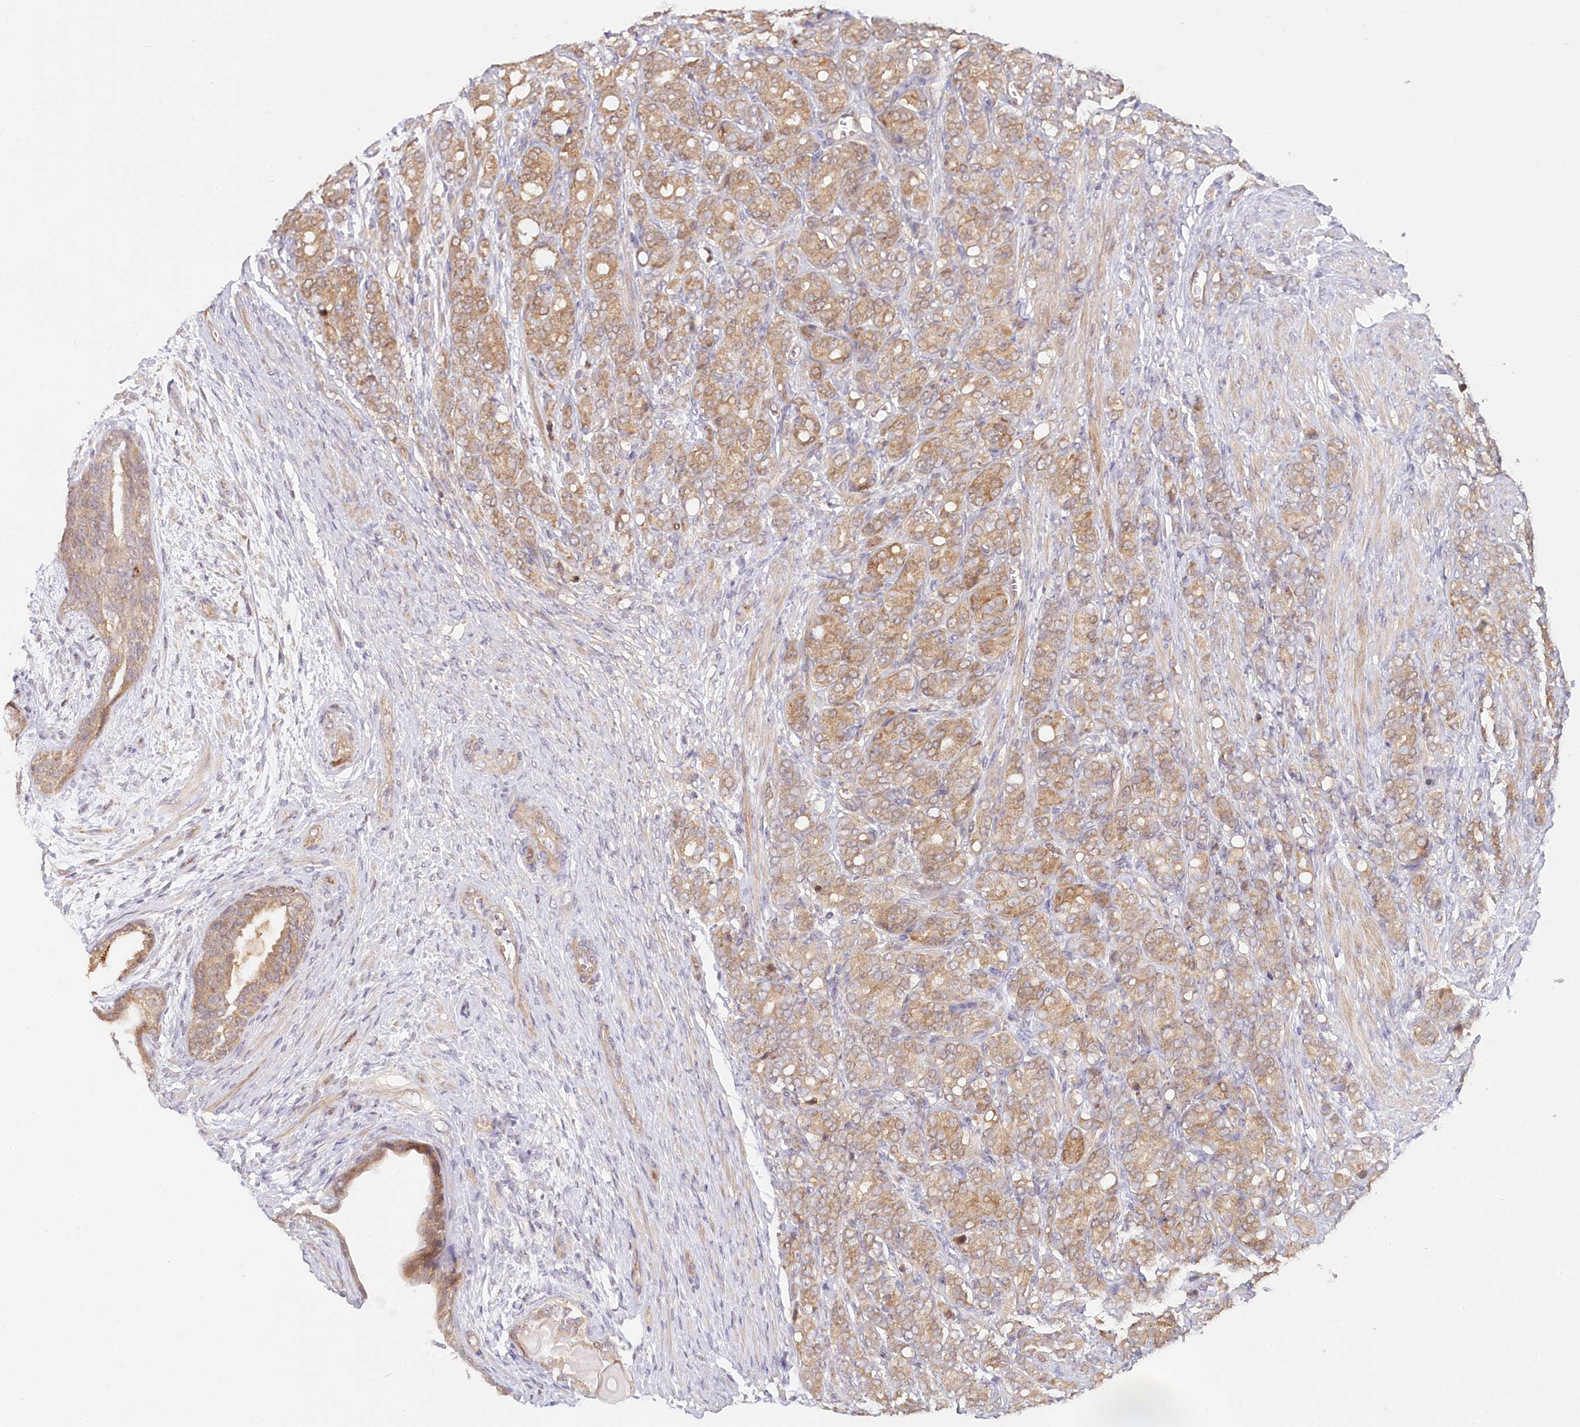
{"staining": {"intensity": "moderate", "quantity": ">75%", "location": "cytoplasmic/membranous"}, "tissue": "prostate cancer", "cell_type": "Tumor cells", "image_type": "cancer", "snomed": [{"axis": "morphology", "description": "Adenocarcinoma, High grade"}, {"axis": "topography", "description": "Prostate"}], "caption": "Protein staining by immunohistochemistry exhibits moderate cytoplasmic/membranous expression in approximately >75% of tumor cells in prostate high-grade adenocarcinoma.", "gene": "CEP70", "patient": {"sex": "male", "age": 62}}